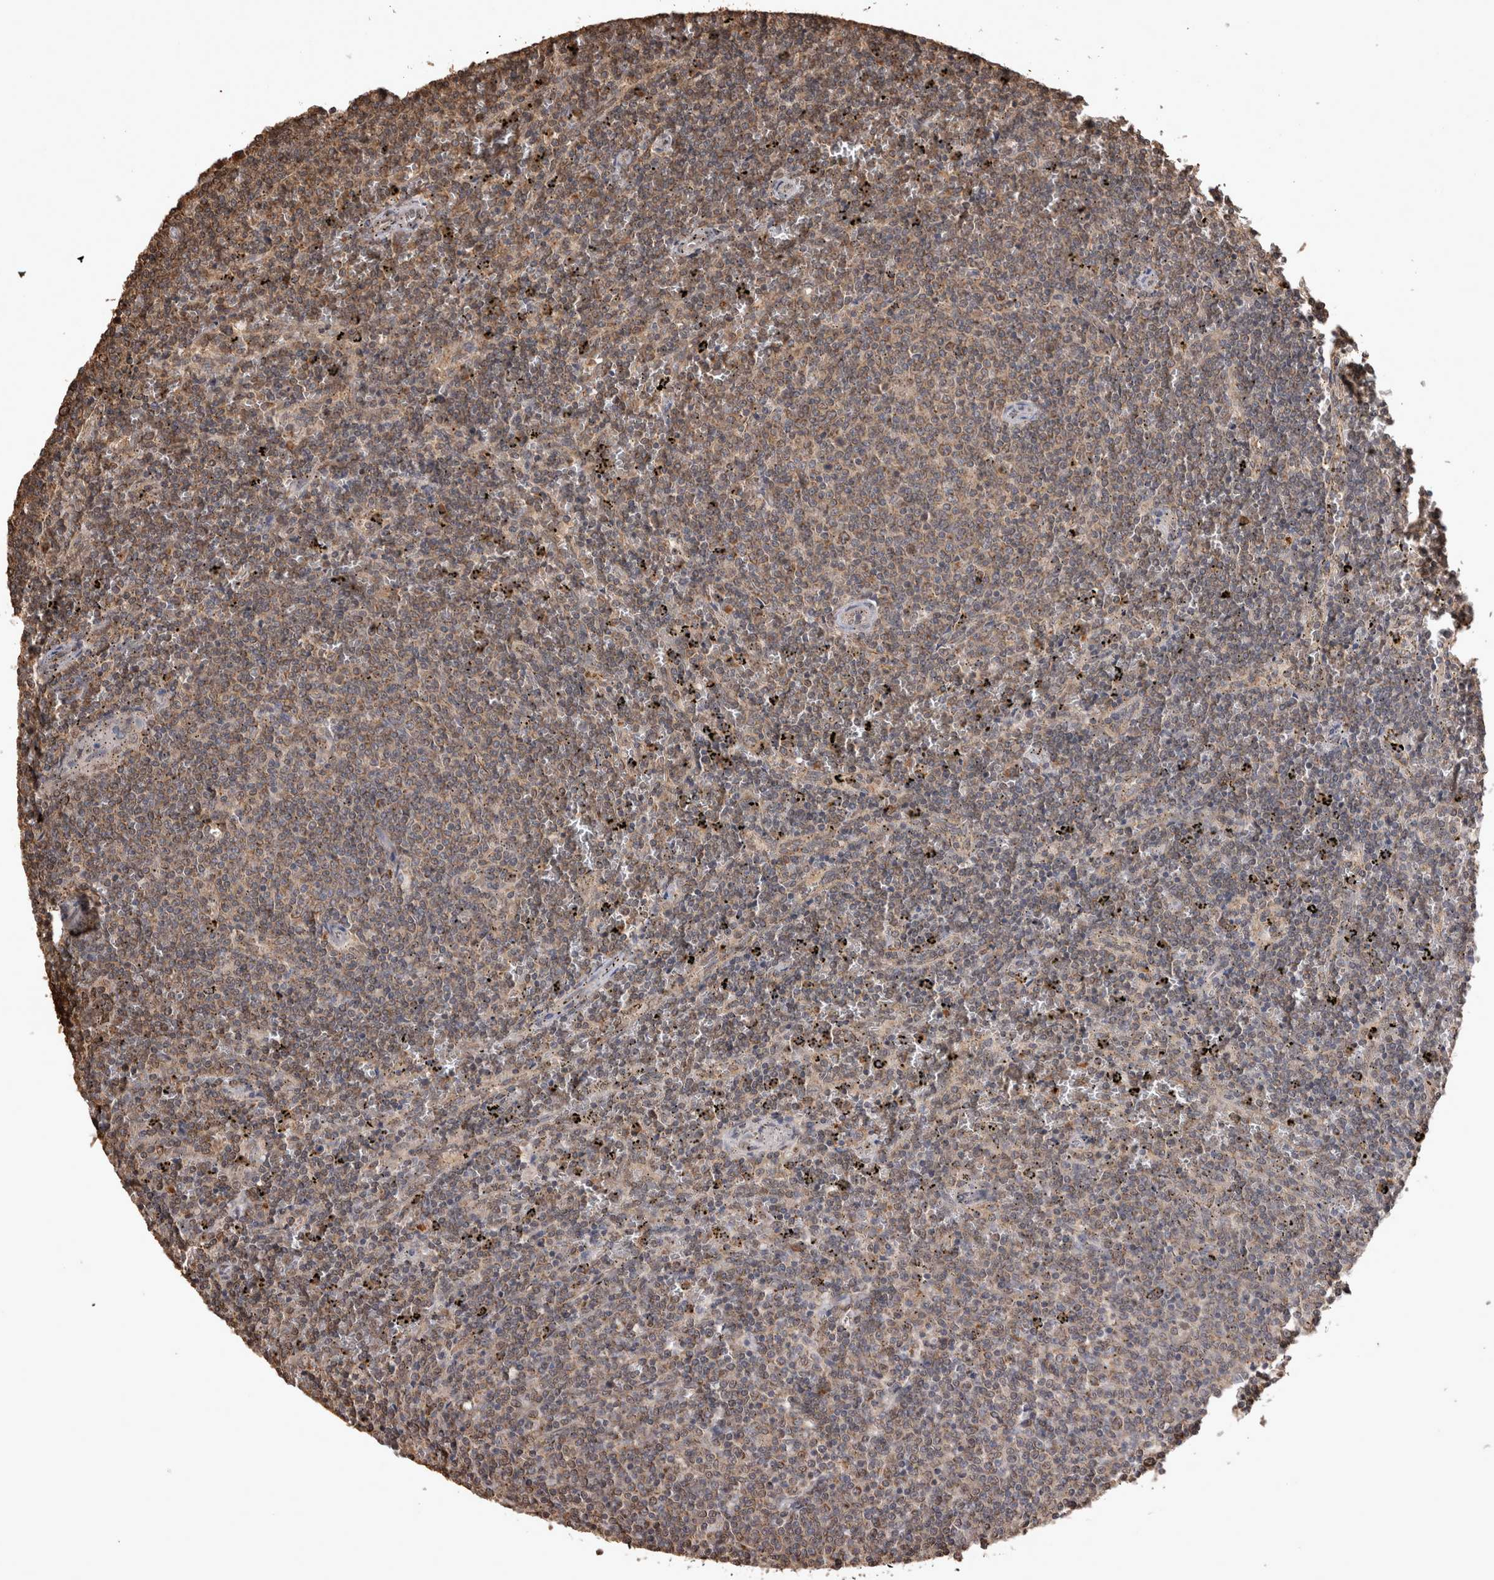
{"staining": {"intensity": "weak", "quantity": ">75%", "location": "cytoplasmic/membranous"}, "tissue": "lymphoma", "cell_type": "Tumor cells", "image_type": "cancer", "snomed": [{"axis": "morphology", "description": "Malignant lymphoma, non-Hodgkin's type, Low grade"}, {"axis": "topography", "description": "Spleen"}], "caption": "Immunohistochemical staining of human lymphoma demonstrates low levels of weak cytoplasmic/membranous protein positivity in approximately >75% of tumor cells. The staining is performed using DAB (3,3'-diaminobenzidine) brown chromogen to label protein expression. The nuclei are counter-stained blue using hematoxylin.", "gene": "SOCS5", "patient": {"sex": "female", "age": 50}}